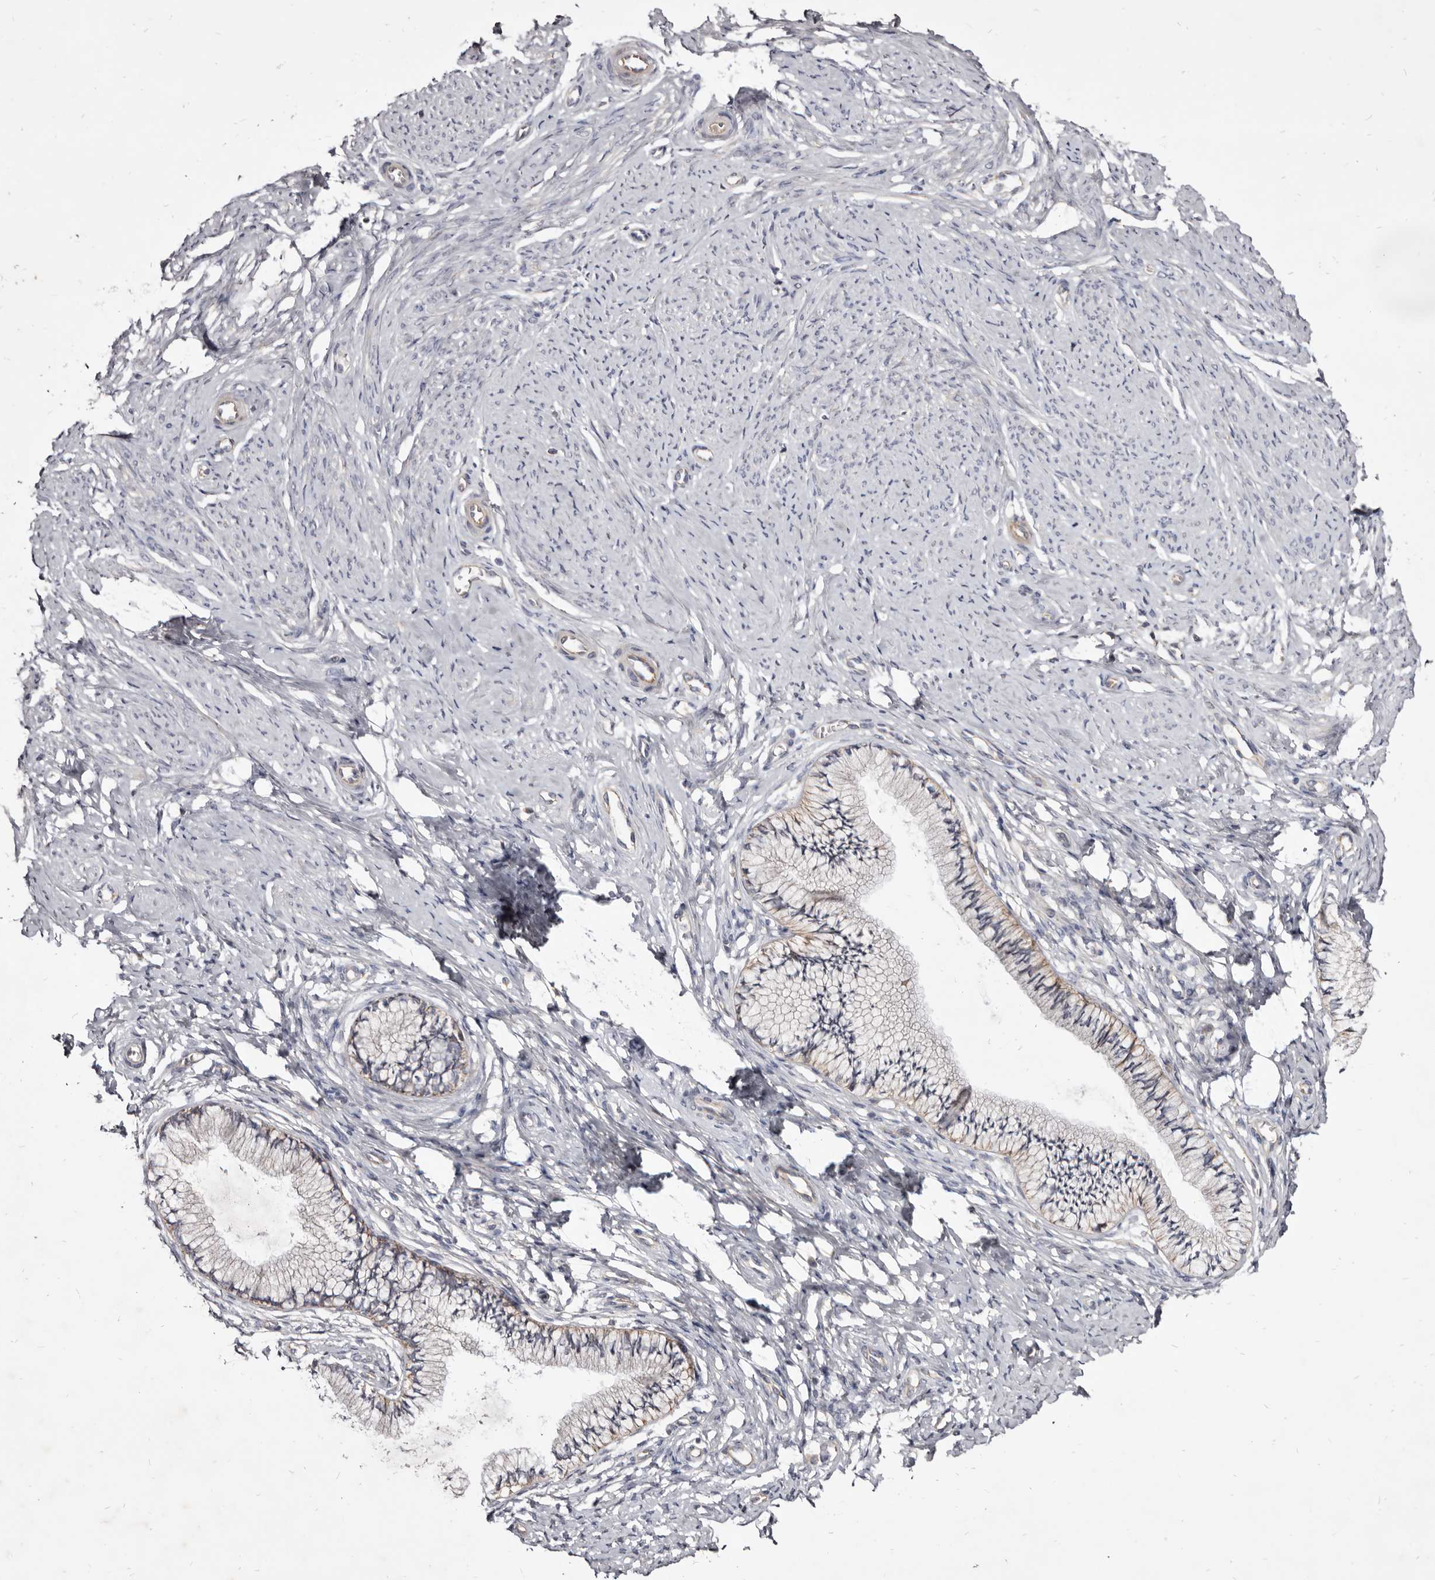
{"staining": {"intensity": "moderate", "quantity": "<25%", "location": "cytoplasmic/membranous"}, "tissue": "cervix", "cell_type": "Glandular cells", "image_type": "normal", "snomed": [{"axis": "morphology", "description": "Normal tissue, NOS"}, {"axis": "topography", "description": "Cervix"}], "caption": "Immunohistochemical staining of unremarkable human cervix displays moderate cytoplasmic/membranous protein positivity in approximately <25% of glandular cells. The staining was performed using DAB to visualize the protein expression in brown, while the nuclei were stained in blue with hematoxylin (Magnification: 20x).", "gene": "FAS", "patient": {"sex": "female", "age": 36}}